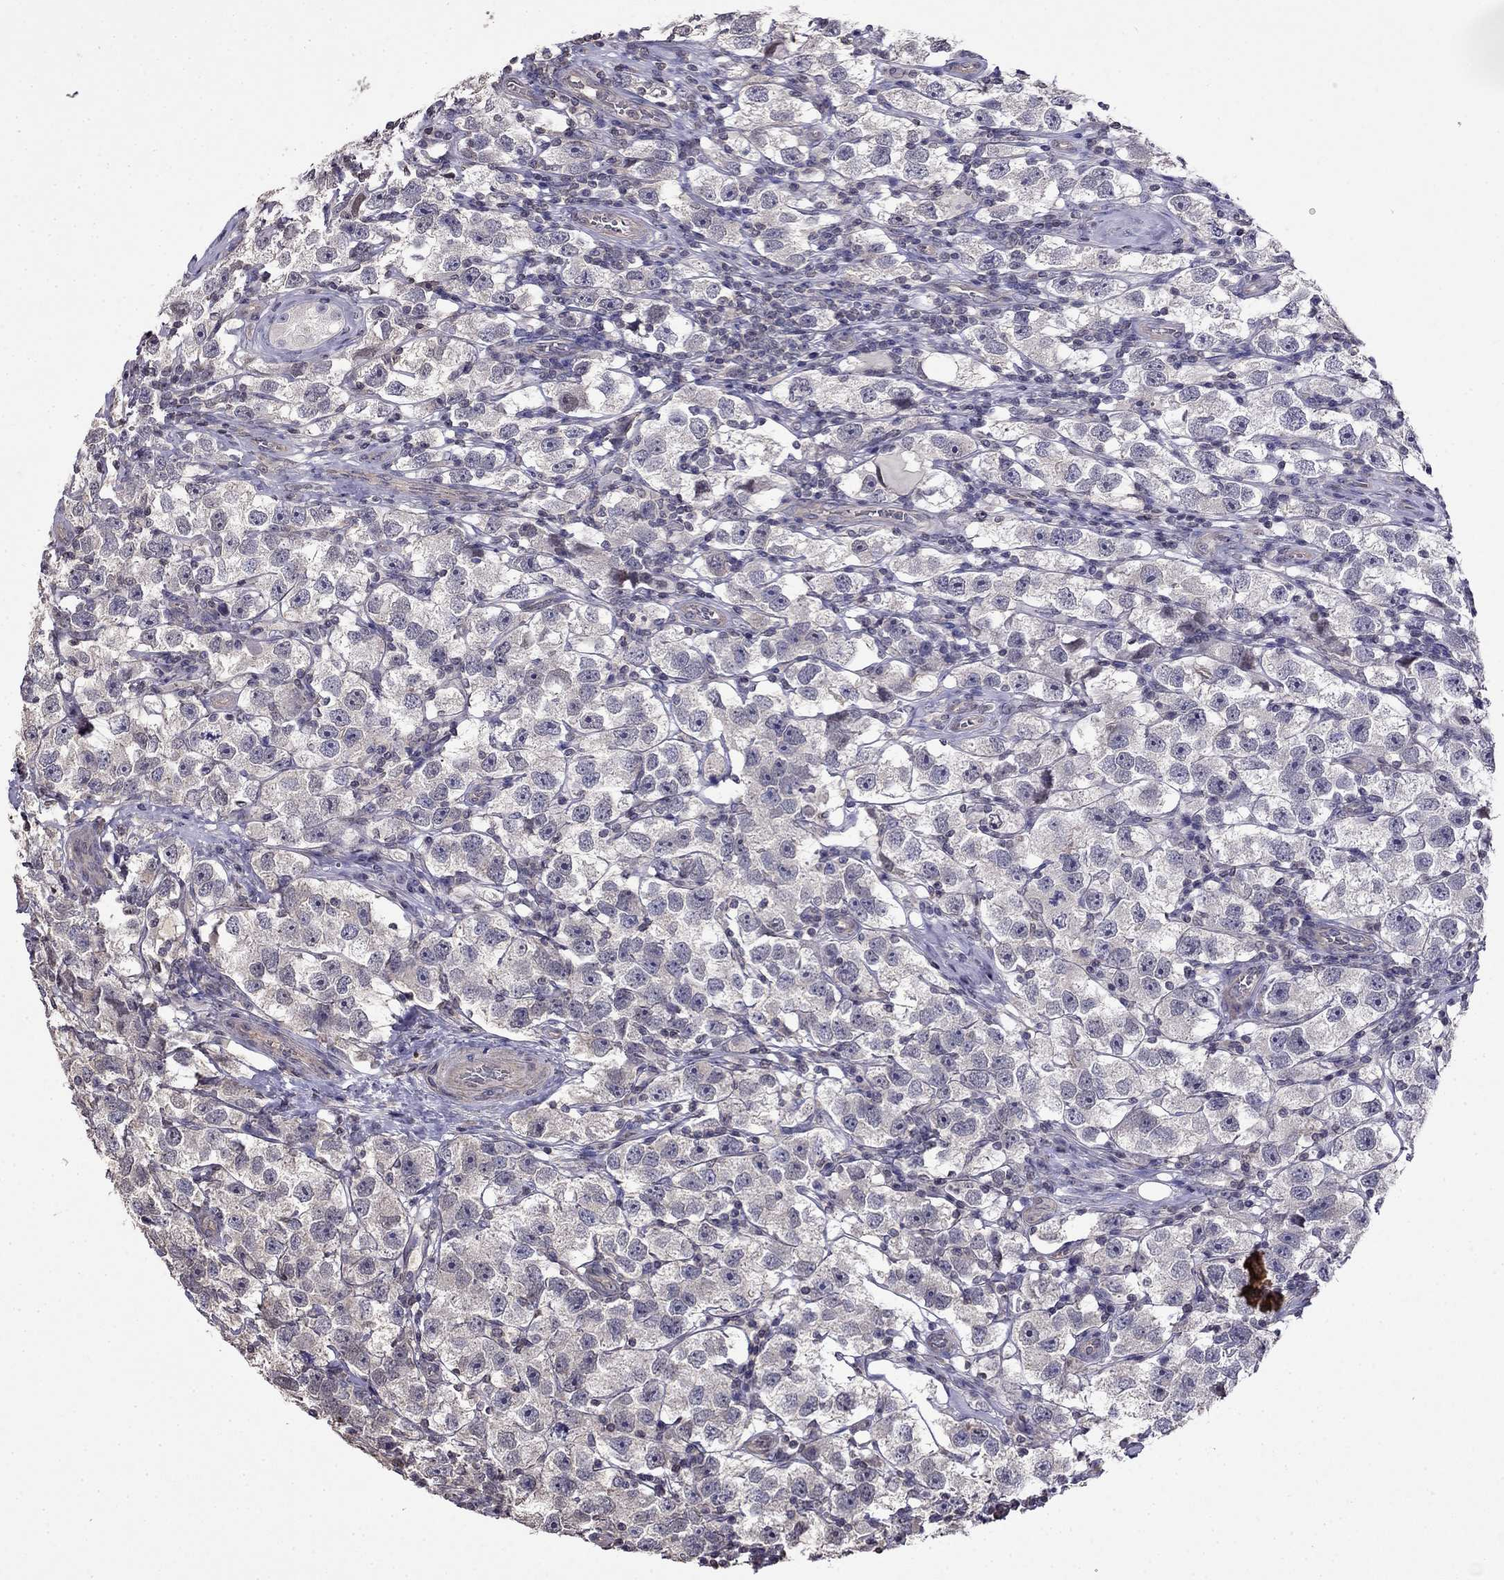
{"staining": {"intensity": "negative", "quantity": "none", "location": "none"}, "tissue": "testis cancer", "cell_type": "Tumor cells", "image_type": "cancer", "snomed": [{"axis": "morphology", "description": "Seminoma, NOS"}, {"axis": "topography", "description": "Testis"}], "caption": "Image shows no protein expression in tumor cells of testis seminoma tissue.", "gene": "GUCA1B", "patient": {"sex": "male", "age": 26}}